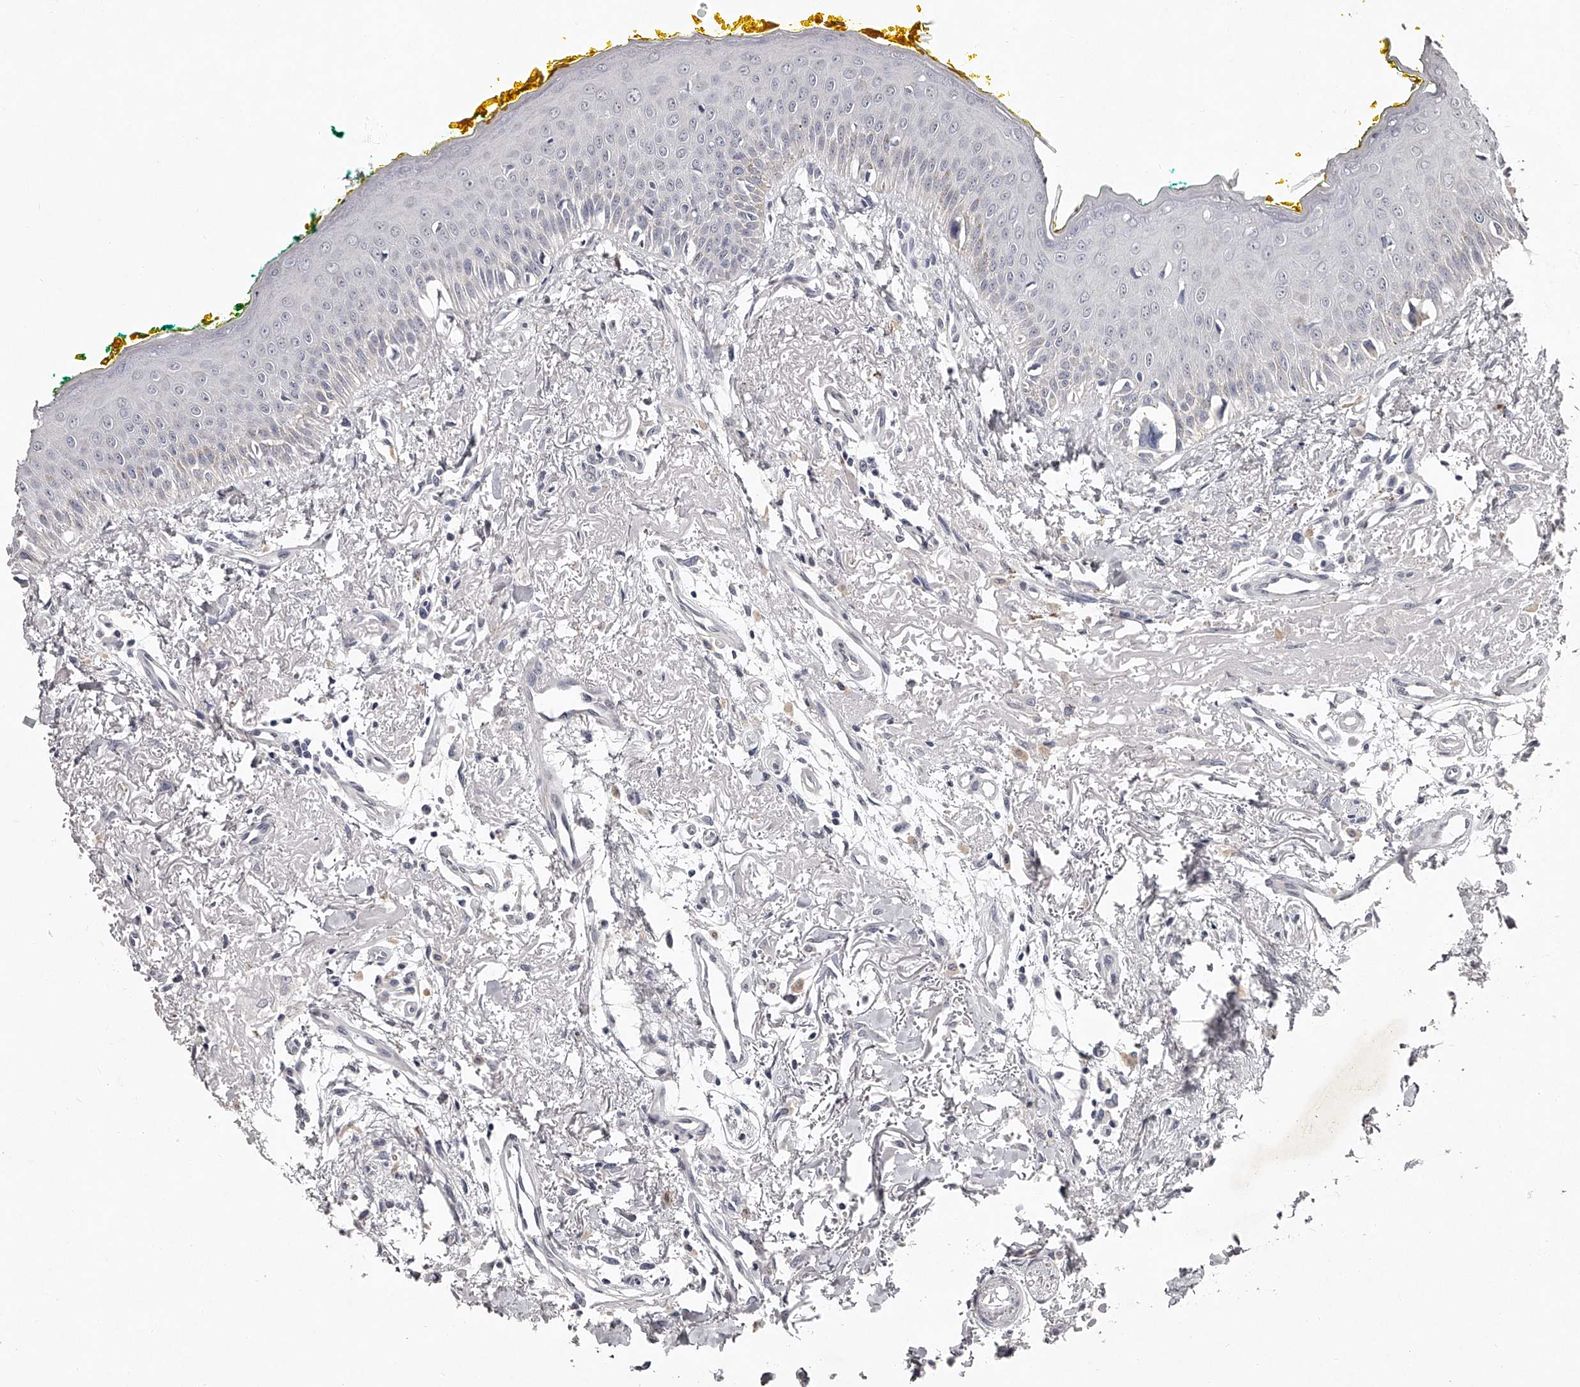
{"staining": {"intensity": "negative", "quantity": "none", "location": "none"}, "tissue": "oral mucosa", "cell_type": "Squamous epithelial cells", "image_type": "normal", "snomed": [{"axis": "morphology", "description": "Normal tissue, NOS"}, {"axis": "topography", "description": "Oral tissue"}], "caption": "A high-resolution histopathology image shows immunohistochemistry staining of unremarkable oral mucosa, which displays no significant staining in squamous epithelial cells. Brightfield microscopy of immunohistochemistry (IHC) stained with DAB (brown) and hematoxylin (blue), captured at high magnification.", "gene": "NT5DC1", "patient": {"sex": "female", "age": 70}}